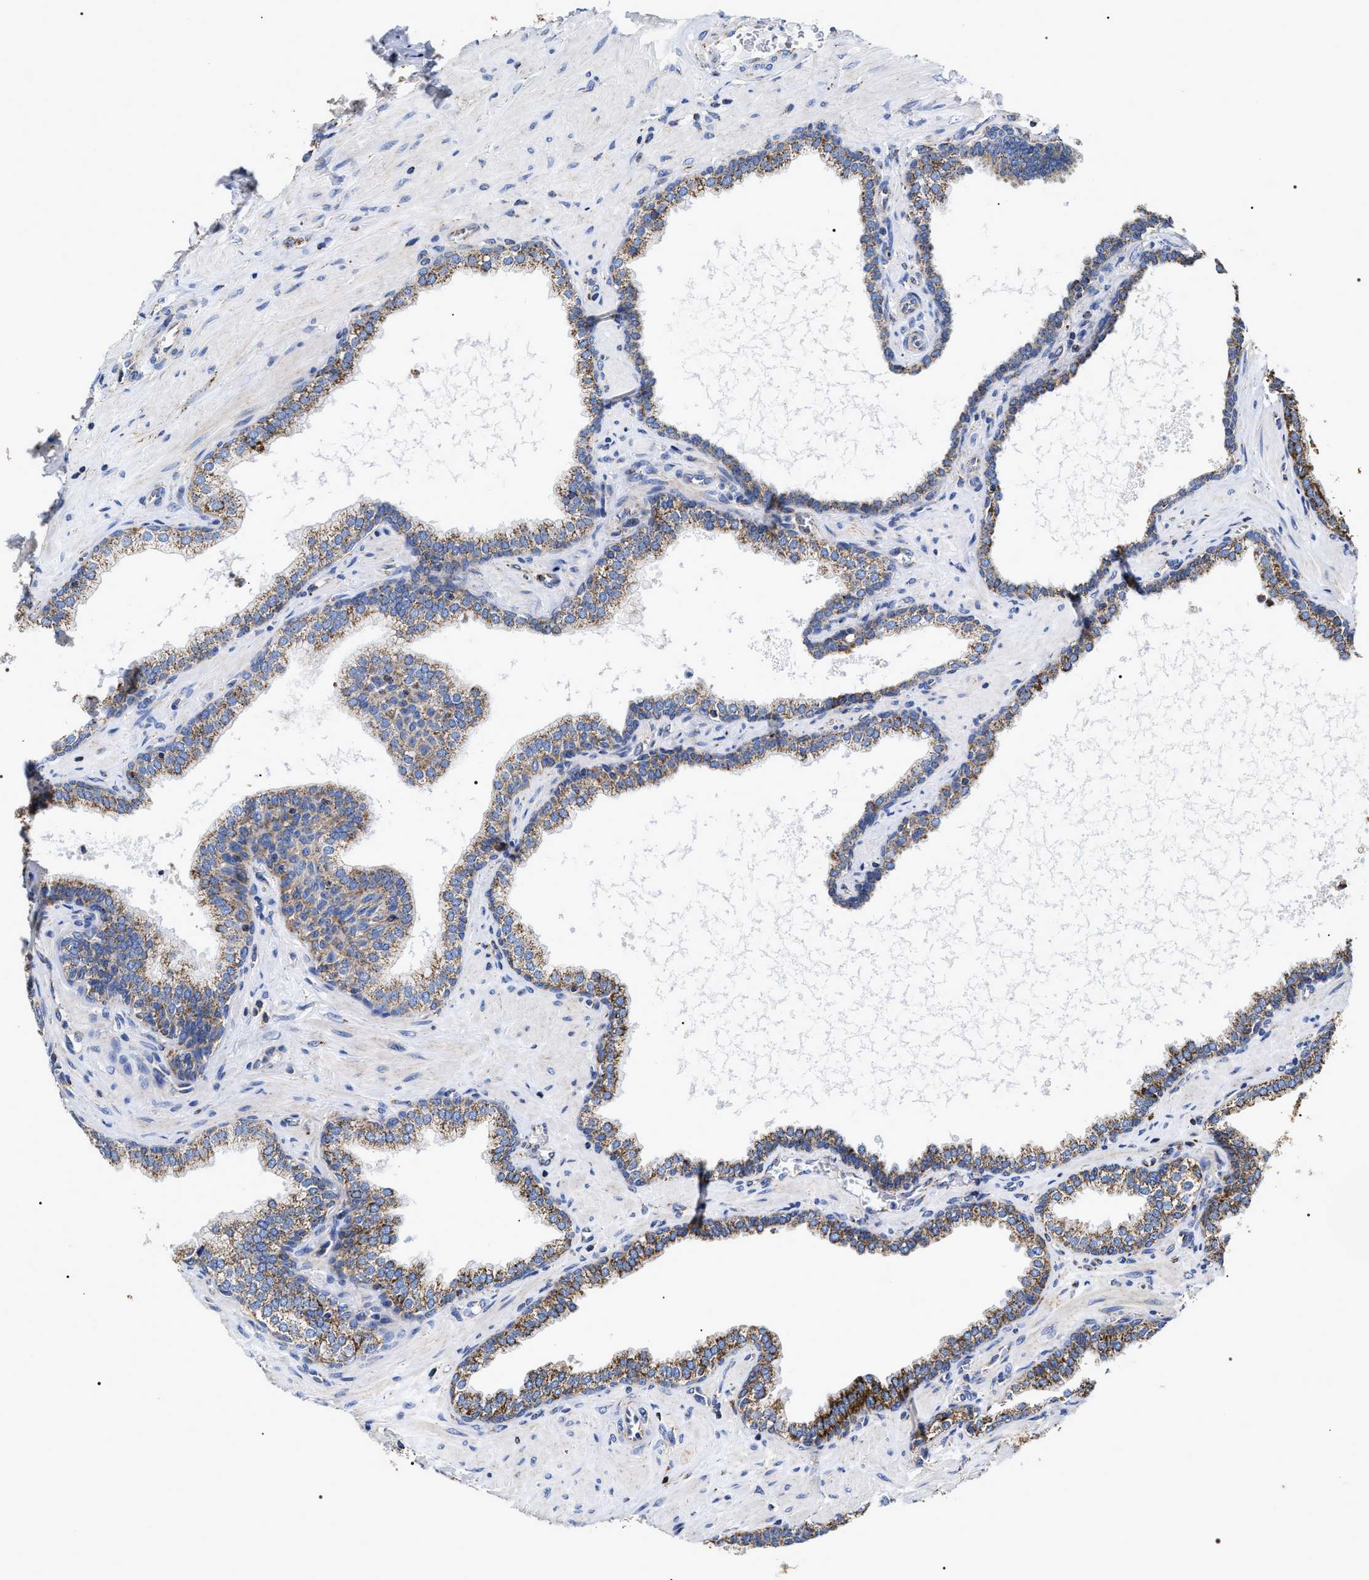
{"staining": {"intensity": "moderate", "quantity": ">75%", "location": "cytoplasmic/membranous"}, "tissue": "prostate cancer", "cell_type": "Tumor cells", "image_type": "cancer", "snomed": [{"axis": "morphology", "description": "Adenocarcinoma, High grade"}, {"axis": "topography", "description": "Prostate"}], "caption": "Prostate adenocarcinoma (high-grade) tissue displays moderate cytoplasmic/membranous expression in approximately >75% of tumor cells", "gene": "COG5", "patient": {"sex": "male", "age": 52}}